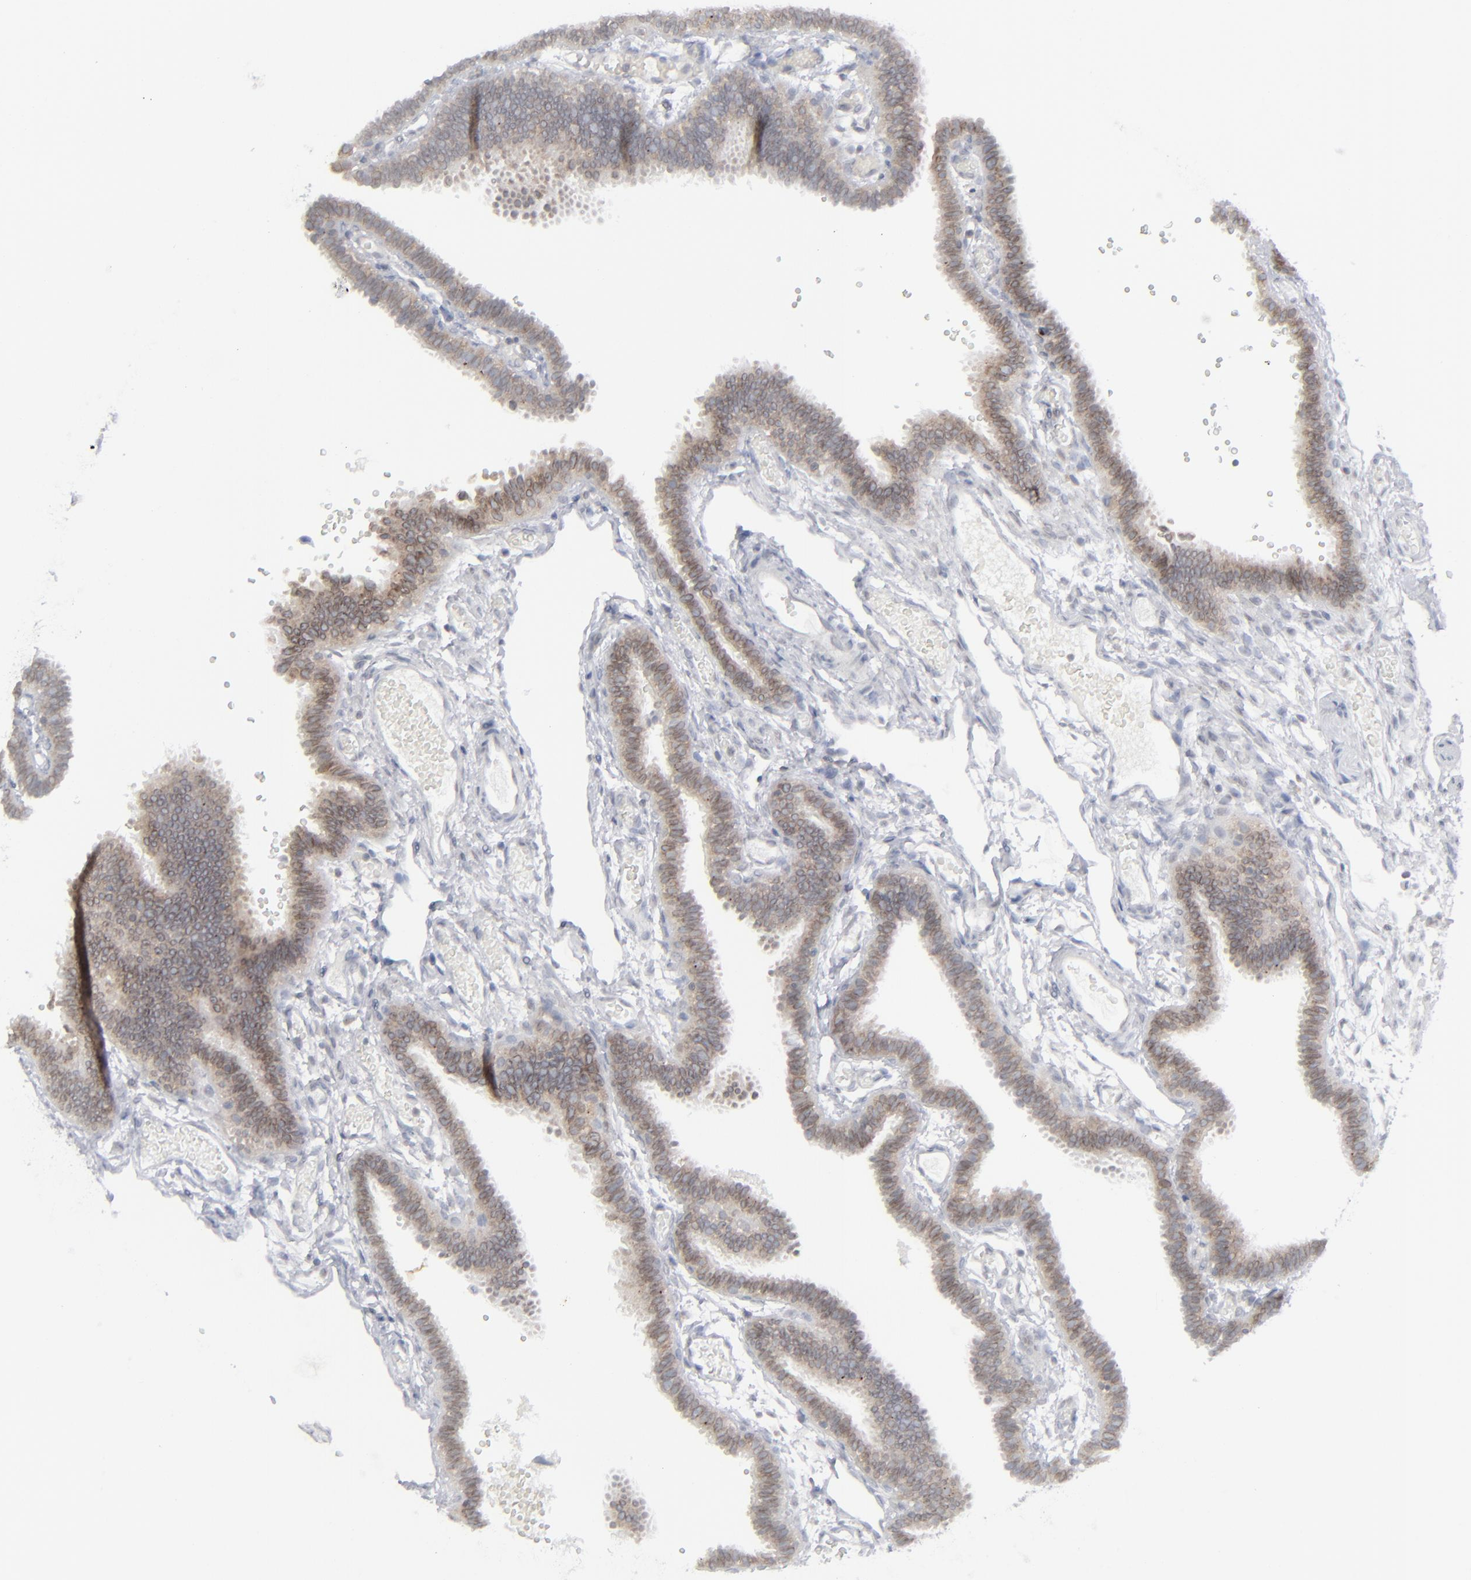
{"staining": {"intensity": "weak", "quantity": "25%-75%", "location": "cytoplasmic/membranous,nuclear"}, "tissue": "fallopian tube", "cell_type": "Glandular cells", "image_type": "normal", "snomed": [{"axis": "morphology", "description": "Normal tissue, NOS"}, {"axis": "topography", "description": "Fallopian tube"}], "caption": "Immunohistochemical staining of benign fallopian tube exhibits low levels of weak cytoplasmic/membranous,nuclear positivity in about 25%-75% of glandular cells.", "gene": "NUP88", "patient": {"sex": "female", "age": 29}}